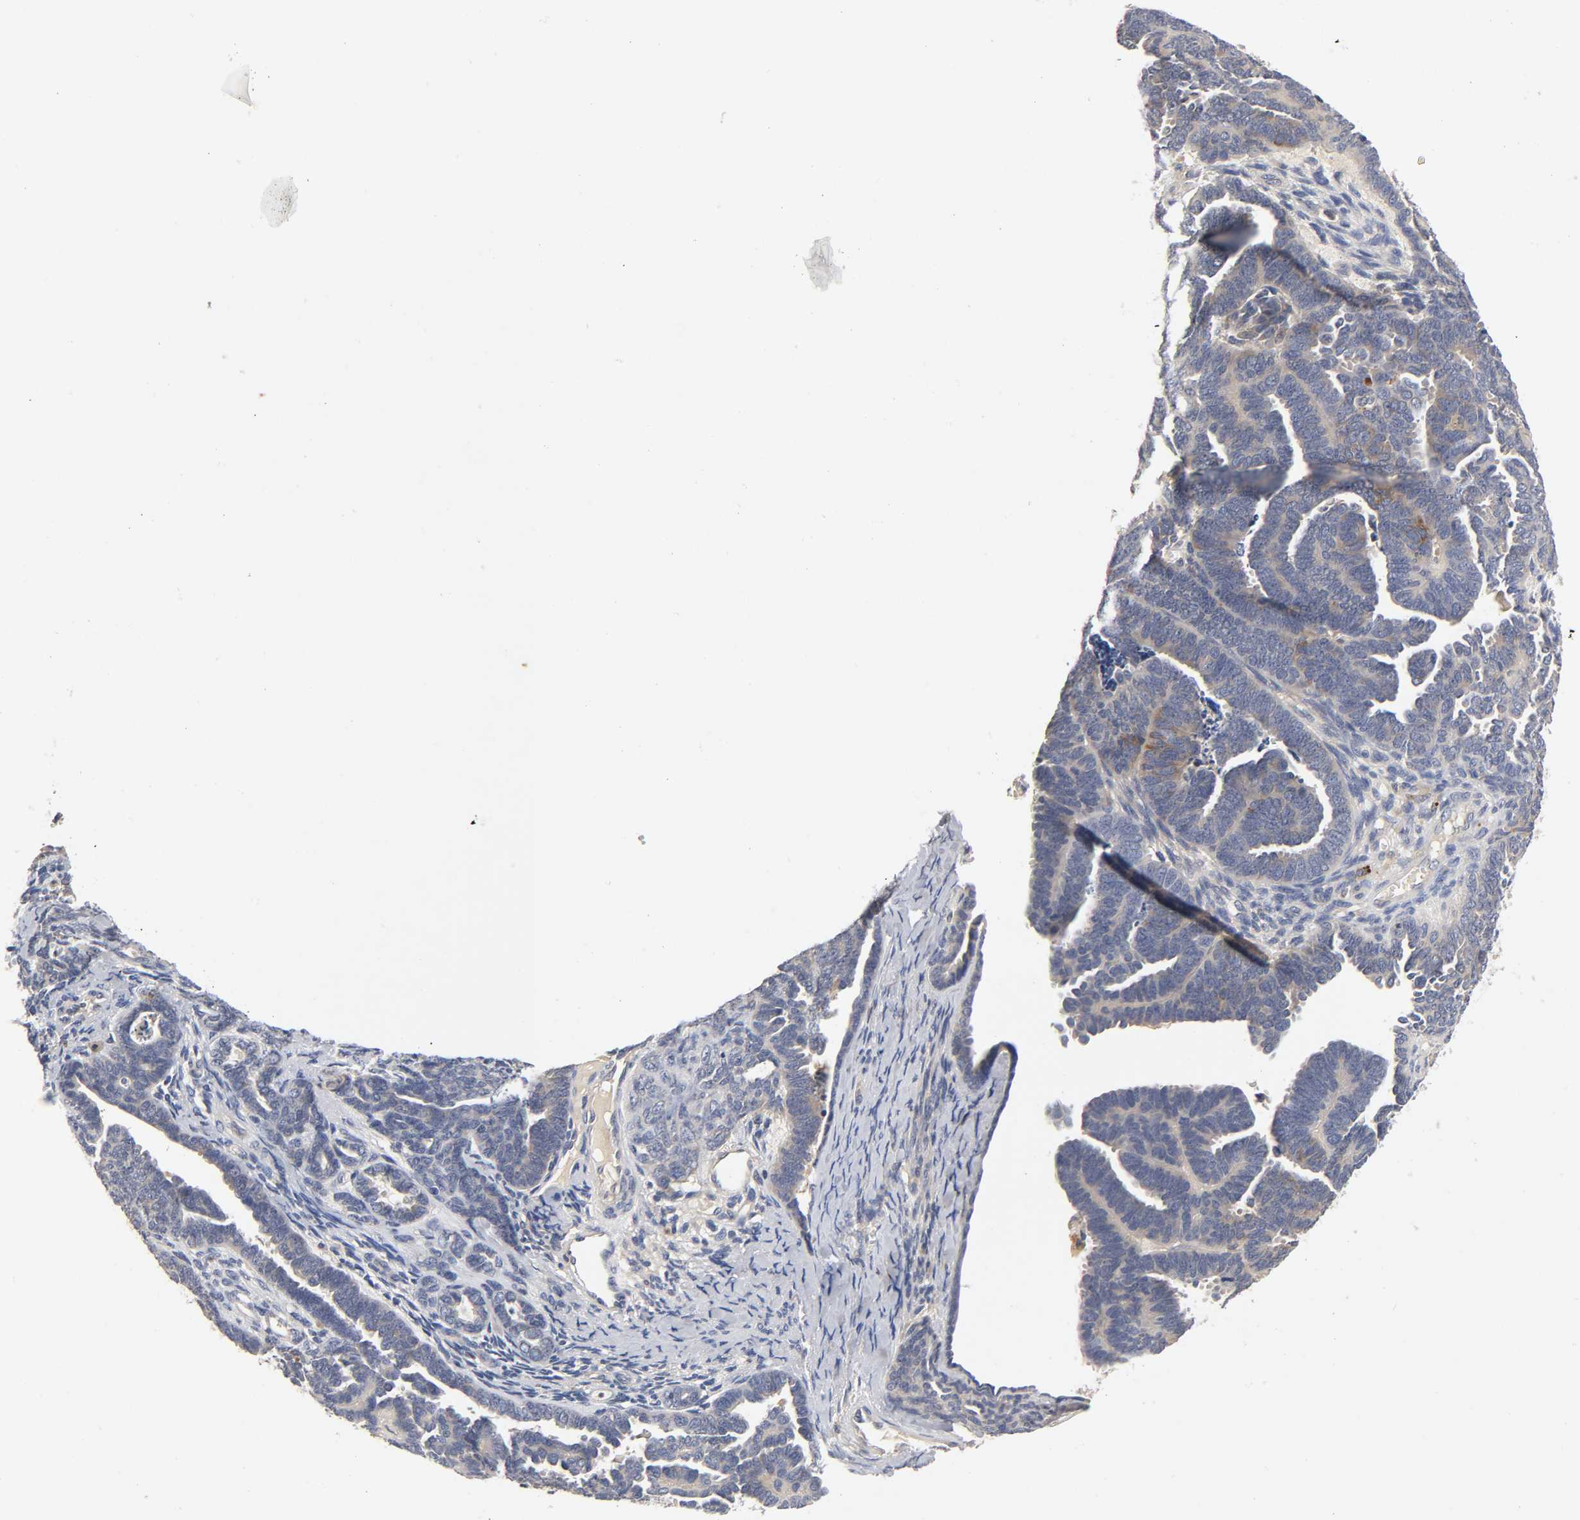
{"staining": {"intensity": "weak", "quantity": "<25%", "location": "cytoplasmic/membranous"}, "tissue": "endometrial cancer", "cell_type": "Tumor cells", "image_type": "cancer", "snomed": [{"axis": "morphology", "description": "Neoplasm, malignant, NOS"}, {"axis": "topography", "description": "Endometrium"}], "caption": "There is no significant expression in tumor cells of endometrial cancer (neoplasm (malignant)). (DAB immunohistochemistry (IHC) visualized using brightfield microscopy, high magnification).", "gene": "RHOA", "patient": {"sex": "female", "age": 74}}